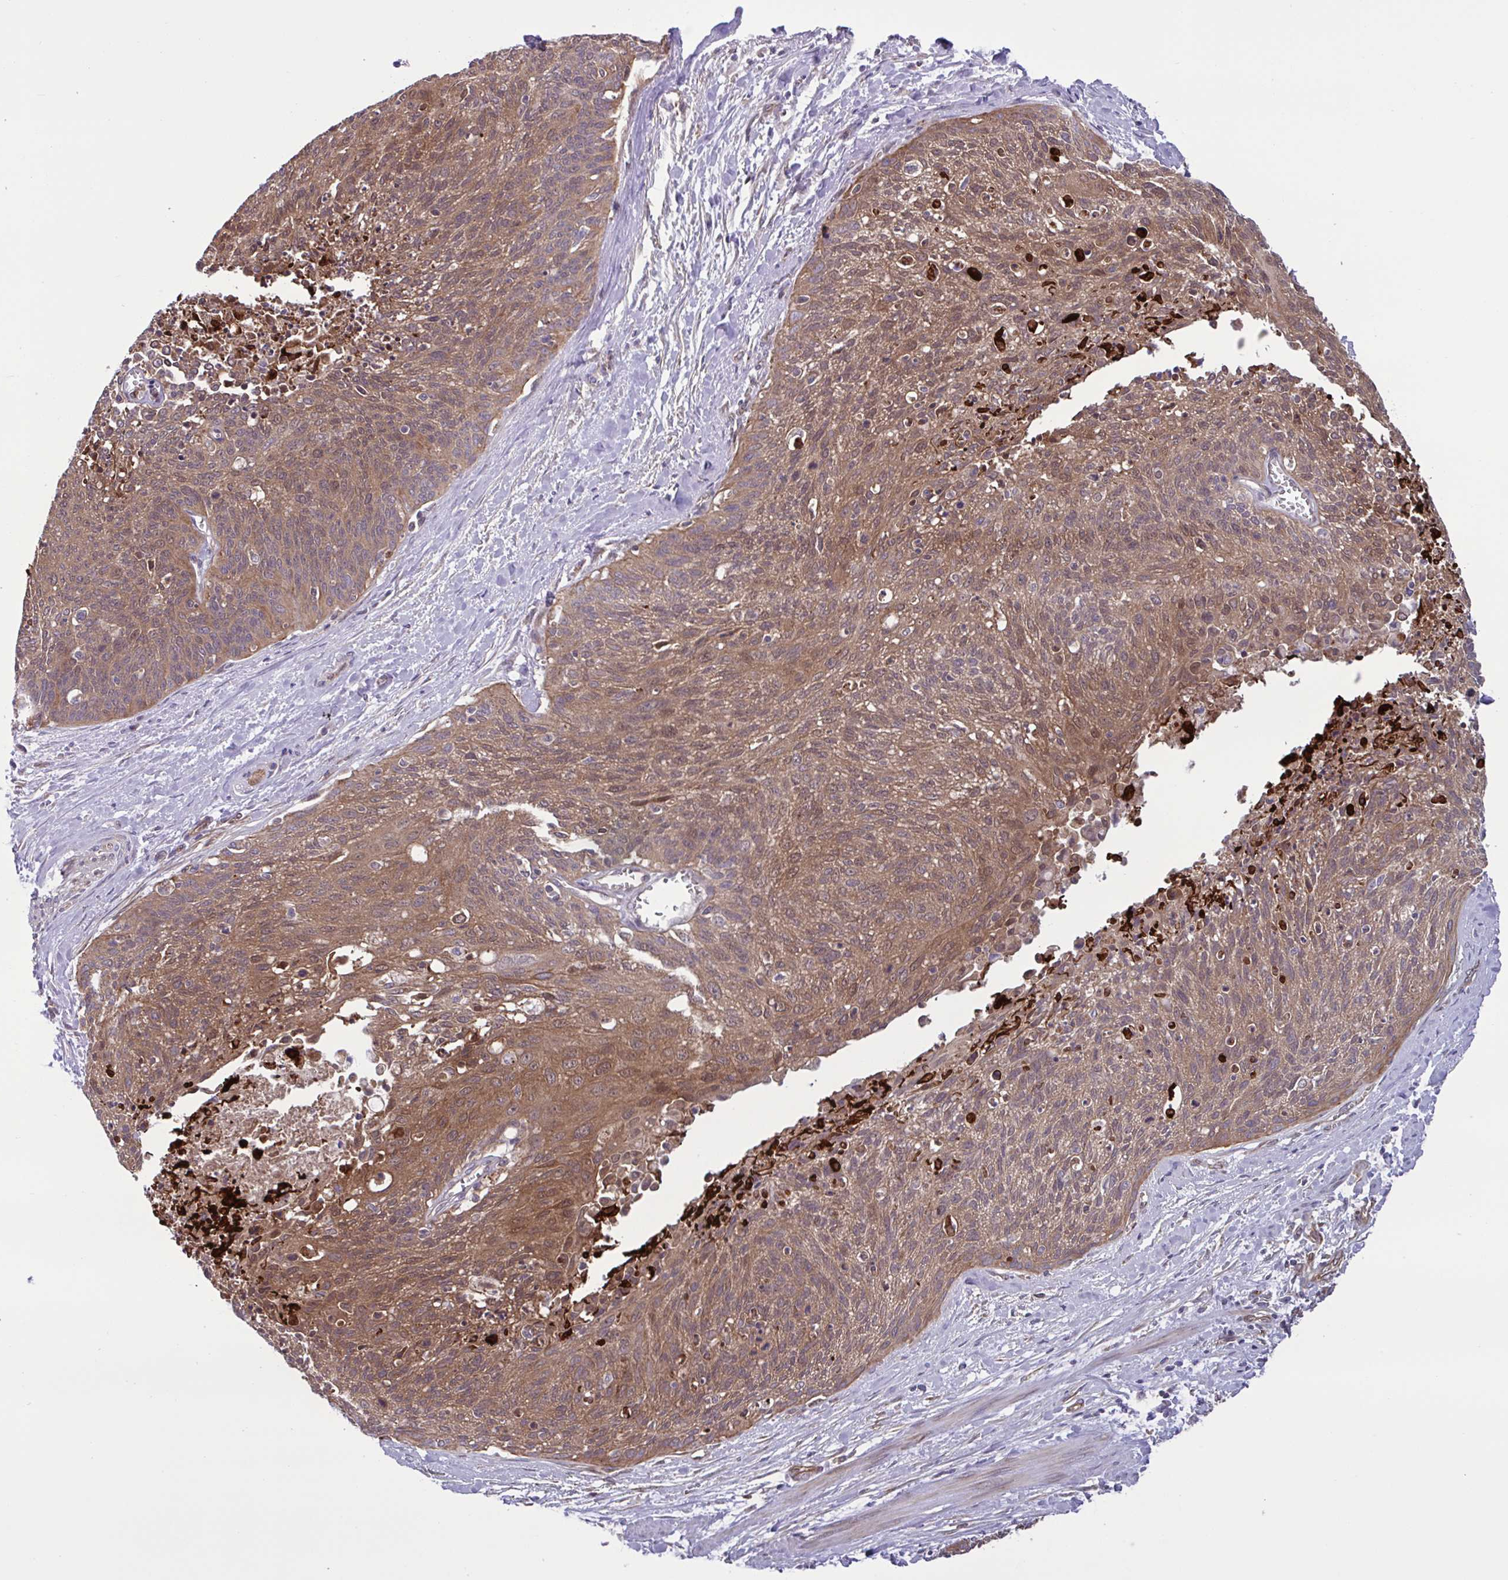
{"staining": {"intensity": "moderate", "quantity": ">75%", "location": "cytoplasmic/membranous,nuclear"}, "tissue": "cervical cancer", "cell_type": "Tumor cells", "image_type": "cancer", "snomed": [{"axis": "morphology", "description": "Squamous cell carcinoma, NOS"}, {"axis": "topography", "description": "Cervix"}], "caption": "Immunohistochemical staining of cervical cancer (squamous cell carcinoma) displays medium levels of moderate cytoplasmic/membranous and nuclear protein positivity in about >75% of tumor cells.", "gene": "GLTP", "patient": {"sex": "female", "age": 55}}